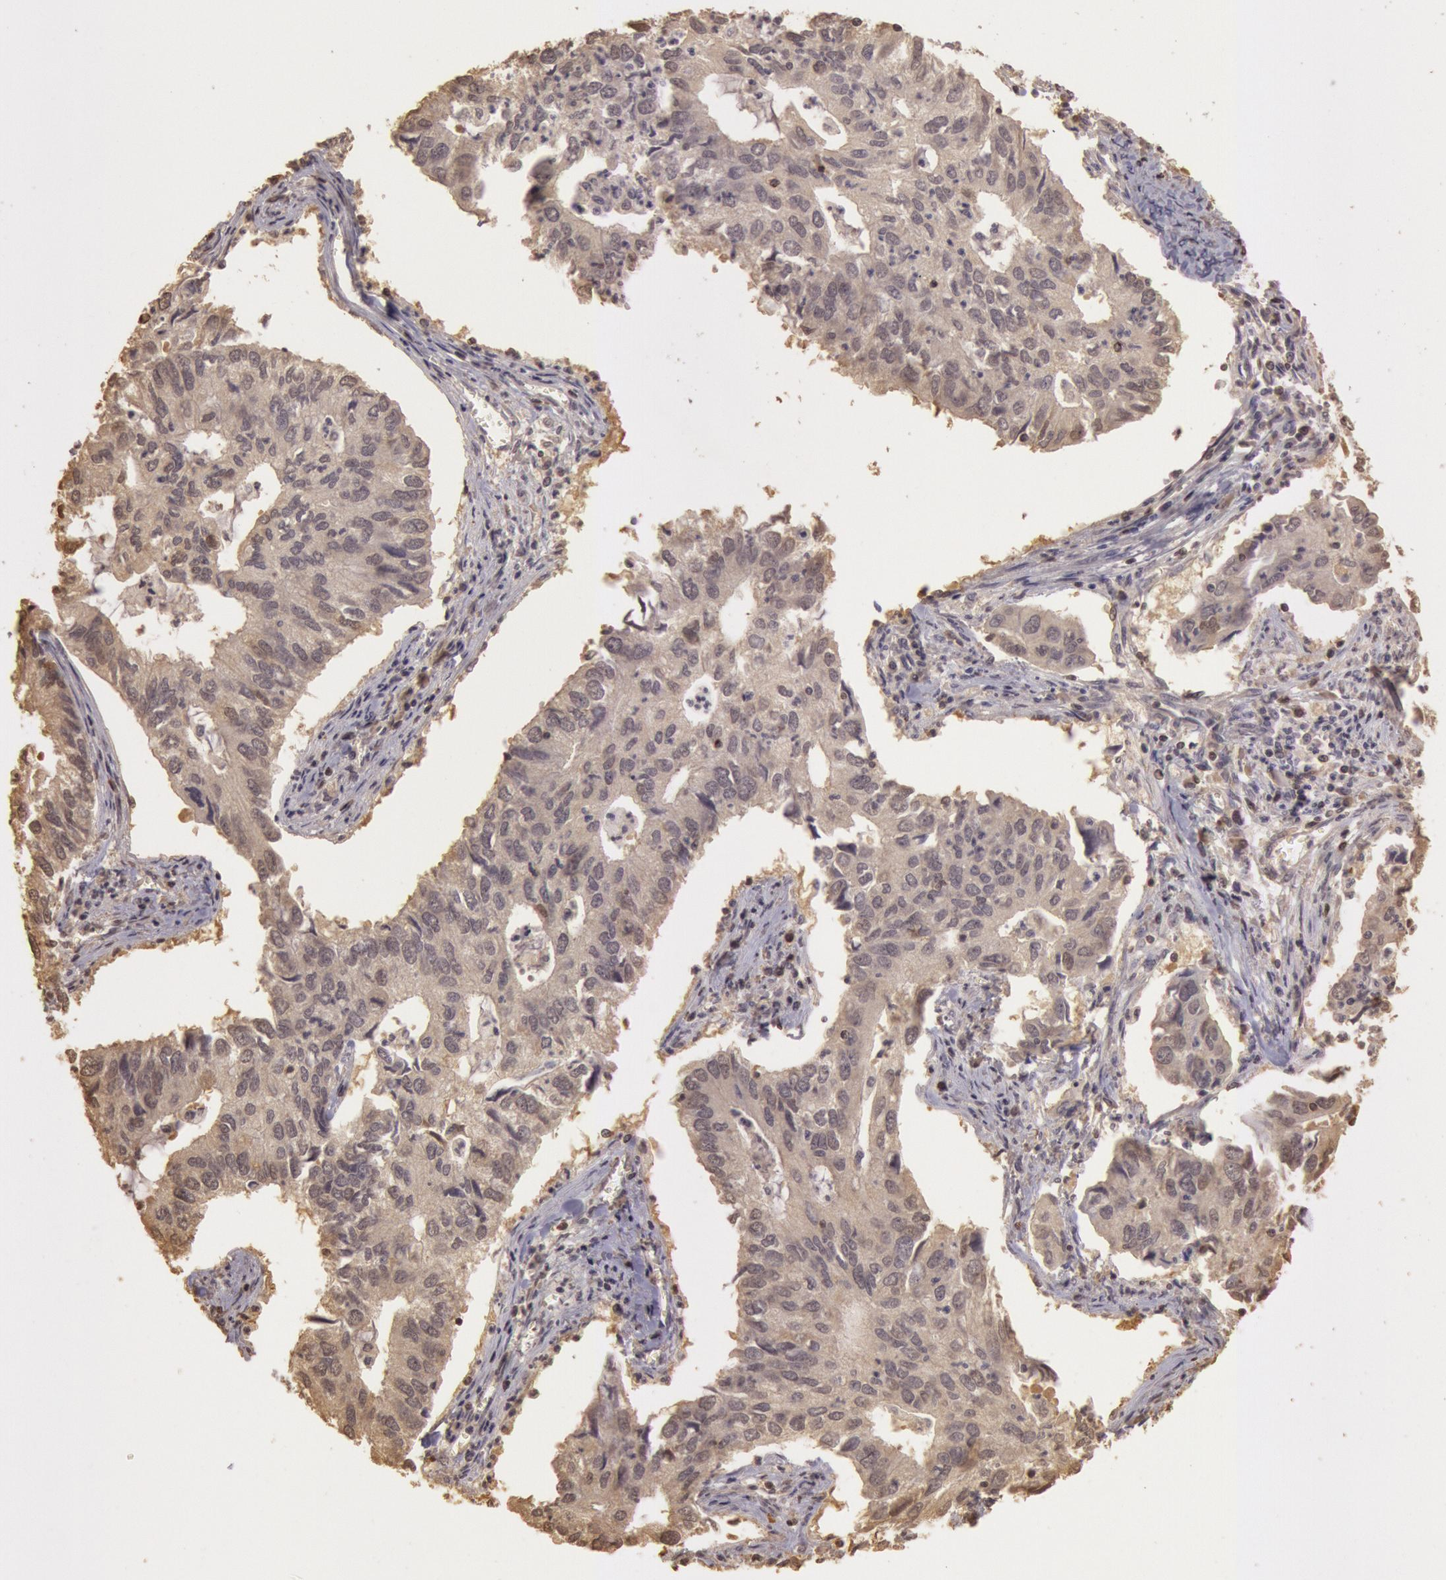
{"staining": {"intensity": "weak", "quantity": "<25%", "location": "cytoplasmic/membranous,nuclear"}, "tissue": "lung cancer", "cell_type": "Tumor cells", "image_type": "cancer", "snomed": [{"axis": "morphology", "description": "Adenocarcinoma, NOS"}, {"axis": "topography", "description": "Lung"}], "caption": "Human lung cancer (adenocarcinoma) stained for a protein using immunohistochemistry (IHC) displays no expression in tumor cells.", "gene": "SOD1", "patient": {"sex": "male", "age": 48}}